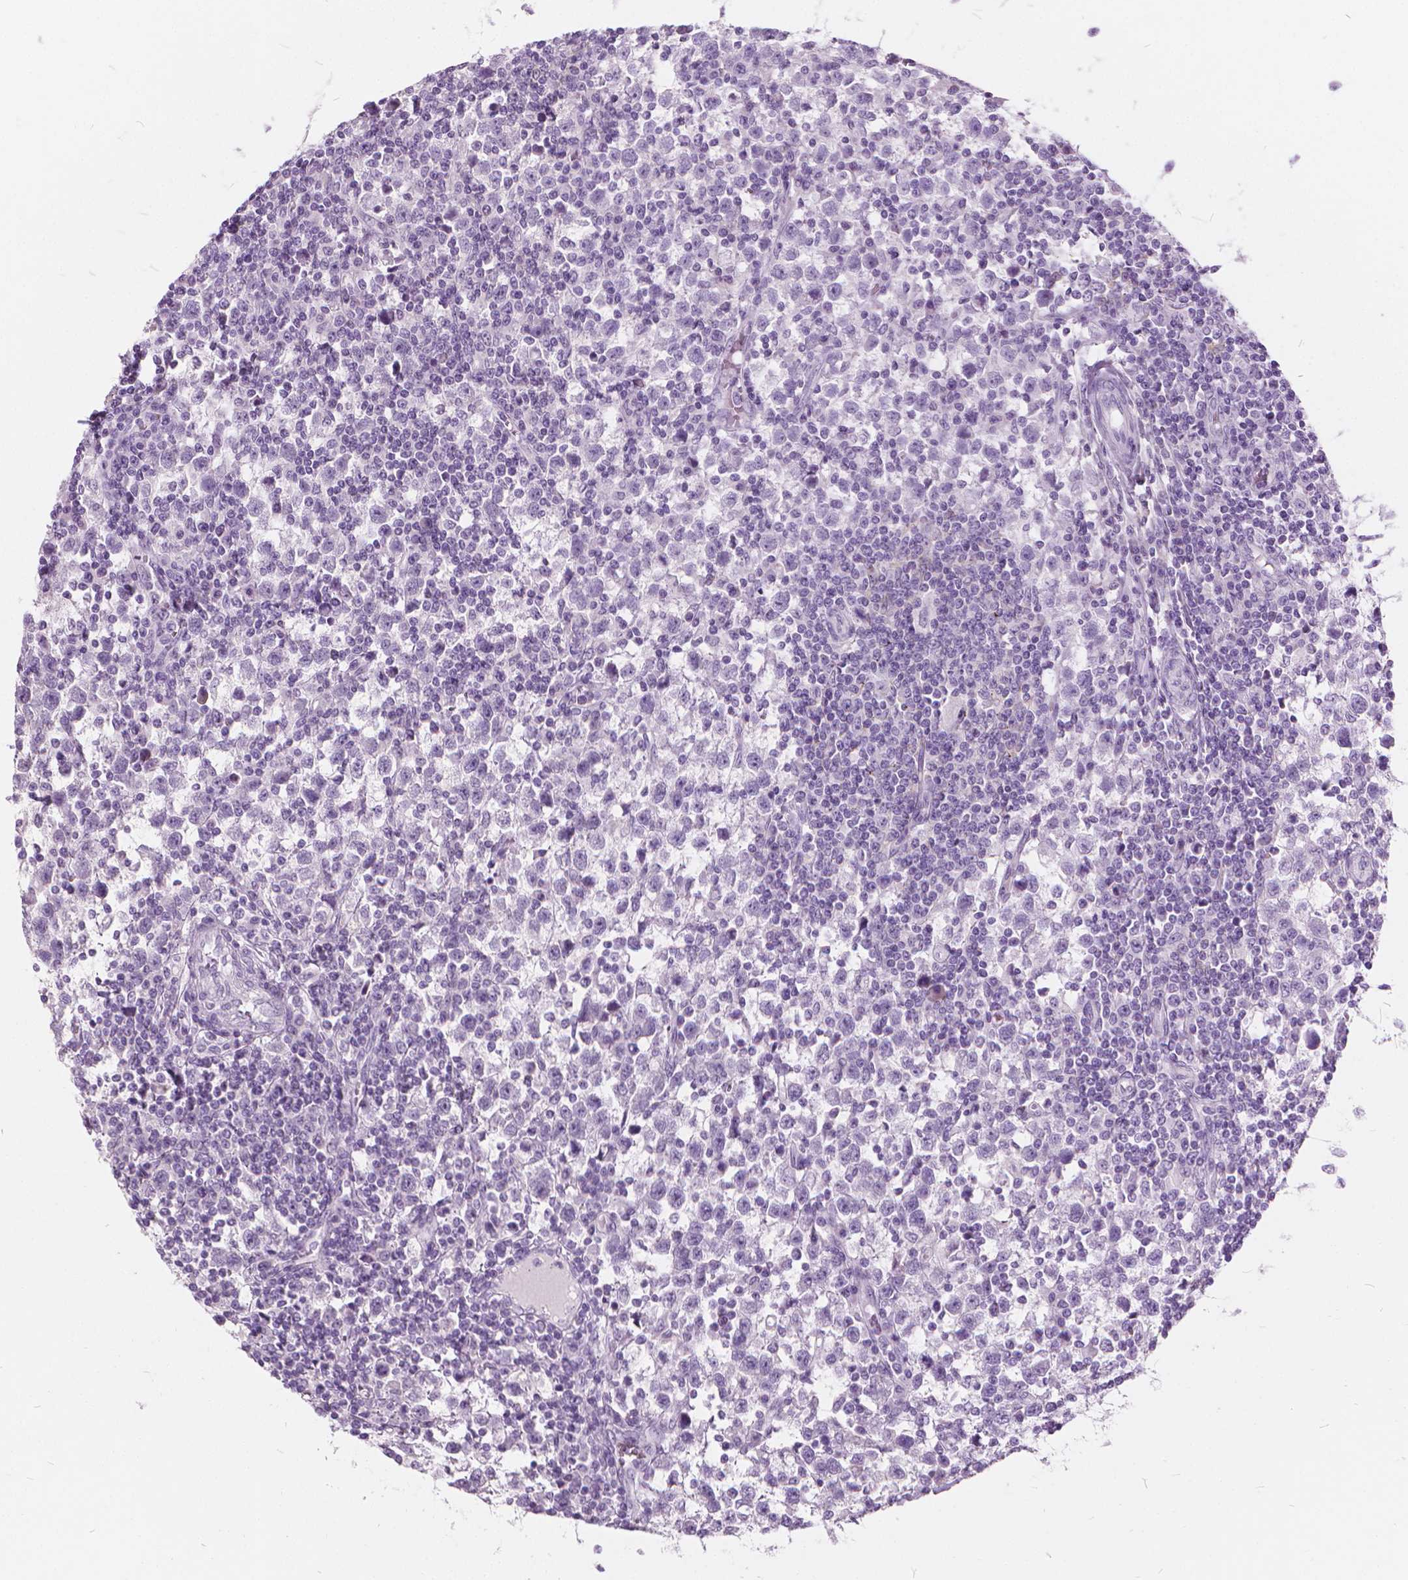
{"staining": {"intensity": "negative", "quantity": "none", "location": "none"}, "tissue": "testis cancer", "cell_type": "Tumor cells", "image_type": "cancer", "snomed": [{"axis": "morphology", "description": "Seminoma, NOS"}, {"axis": "topography", "description": "Testis"}], "caption": "Tumor cells are negative for brown protein staining in testis seminoma.", "gene": "DNM1", "patient": {"sex": "male", "age": 34}}